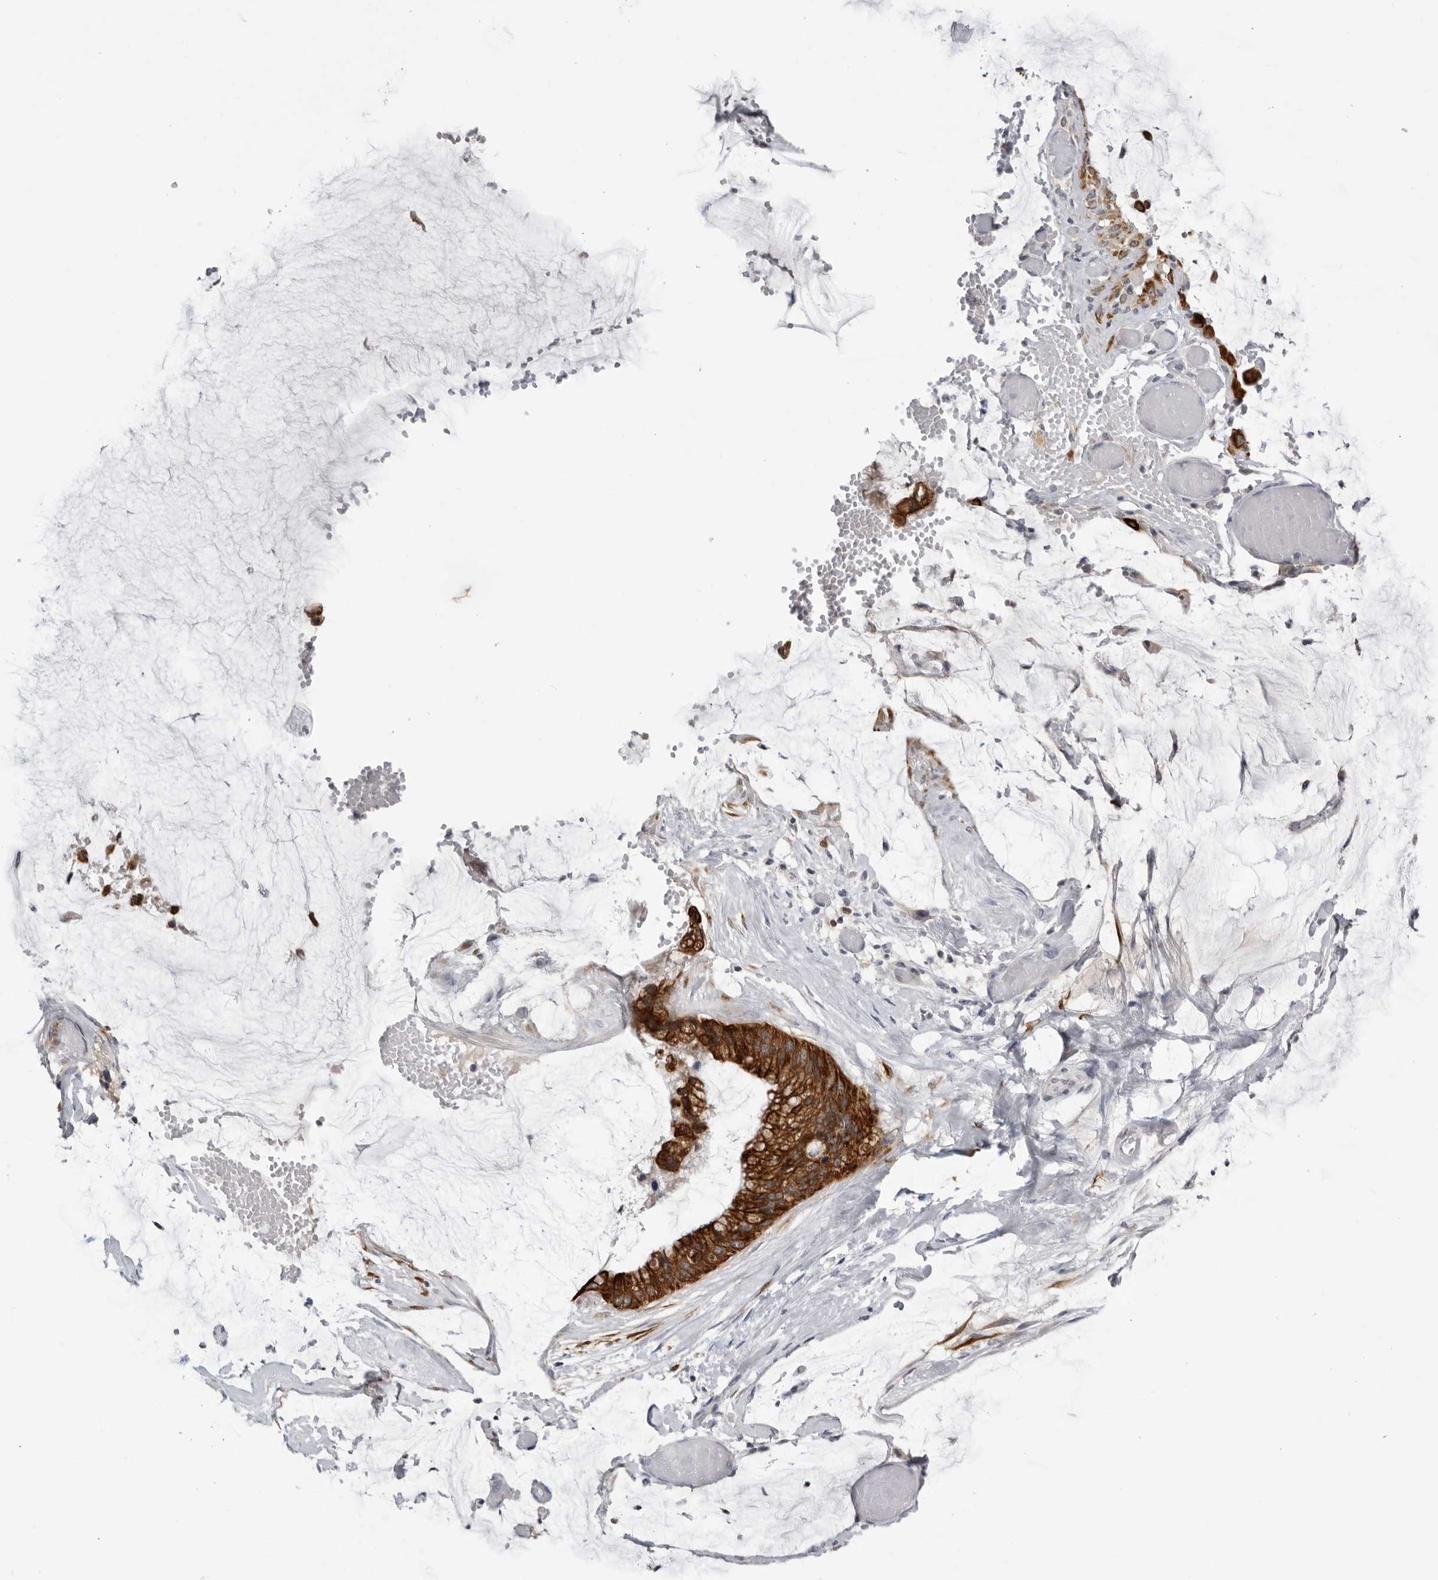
{"staining": {"intensity": "strong", "quantity": ">75%", "location": "cytoplasmic/membranous"}, "tissue": "ovarian cancer", "cell_type": "Tumor cells", "image_type": "cancer", "snomed": [{"axis": "morphology", "description": "Cystadenocarcinoma, mucinous, NOS"}, {"axis": "topography", "description": "Ovary"}], "caption": "Mucinous cystadenocarcinoma (ovarian) stained for a protein shows strong cytoplasmic/membranous positivity in tumor cells.", "gene": "SERPINF2", "patient": {"sex": "female", "age": 39}}